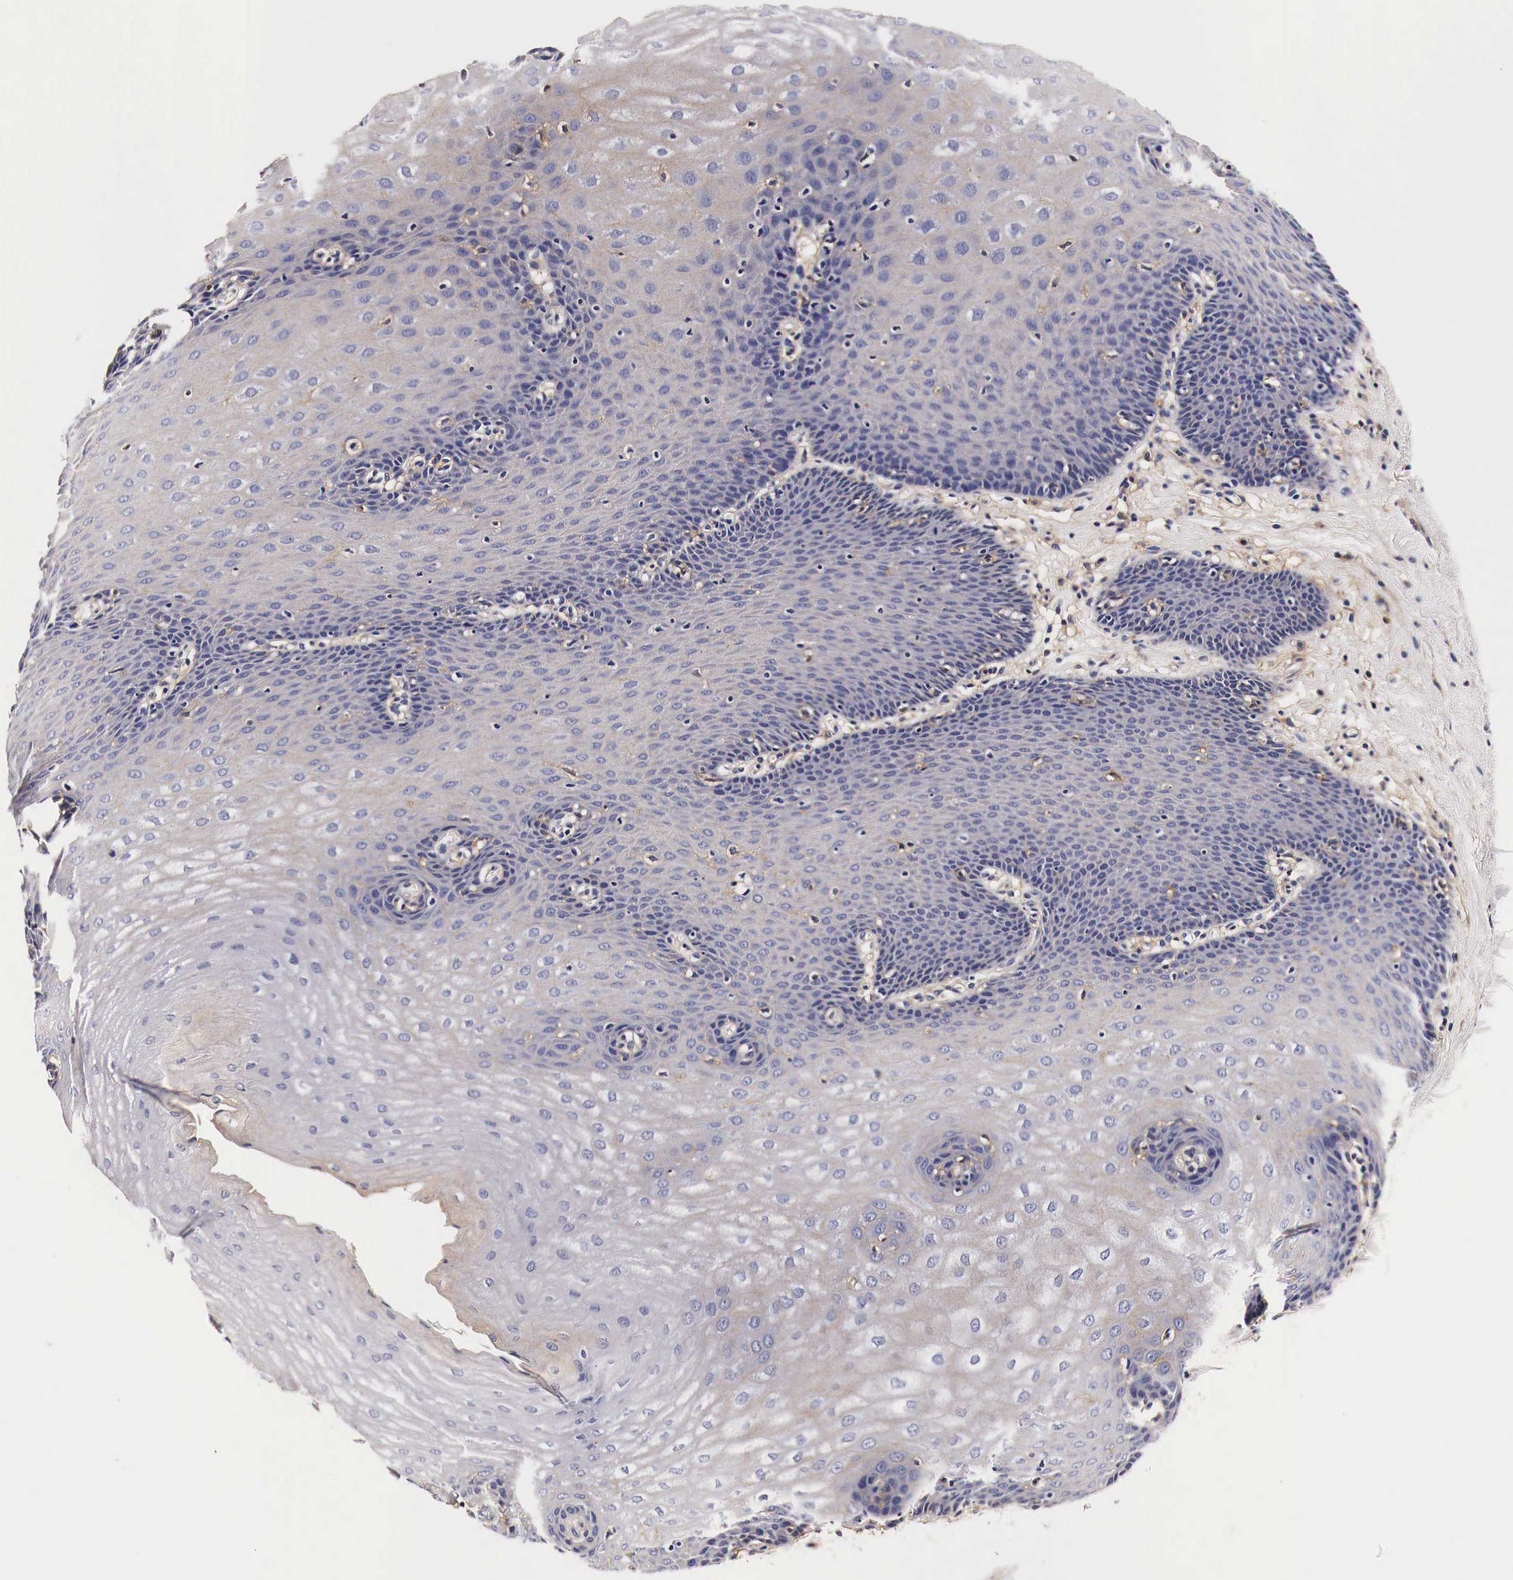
{"staining": {"intensity": "weak", "quantity": "25%-75%", "location": "cytoplasmic/membranous"}, "tissue": "esophagus", "cell_type": "Squamous epithelial cells", "image_type": "normal", "snomed": [{"axis": "morphology", "description": "Normal tissue, NOS"}, {"axis": "topography", "description": "Esophagus"}], "caption": "Immunohistochemistry staining of unremarkable esophagus, which exhibits low levels of weak cytoplasmic/membranous staining in about 25%-75% of squamous epithelial cells indicating weak cytoplasmic/membranous protein expression. The staining was performed using DAB (brown) for protein detection and nuclei were counterstained in hematoxylin (blue).", "gene": "RP2", "patient": {"sex": "male", "age": 70}}